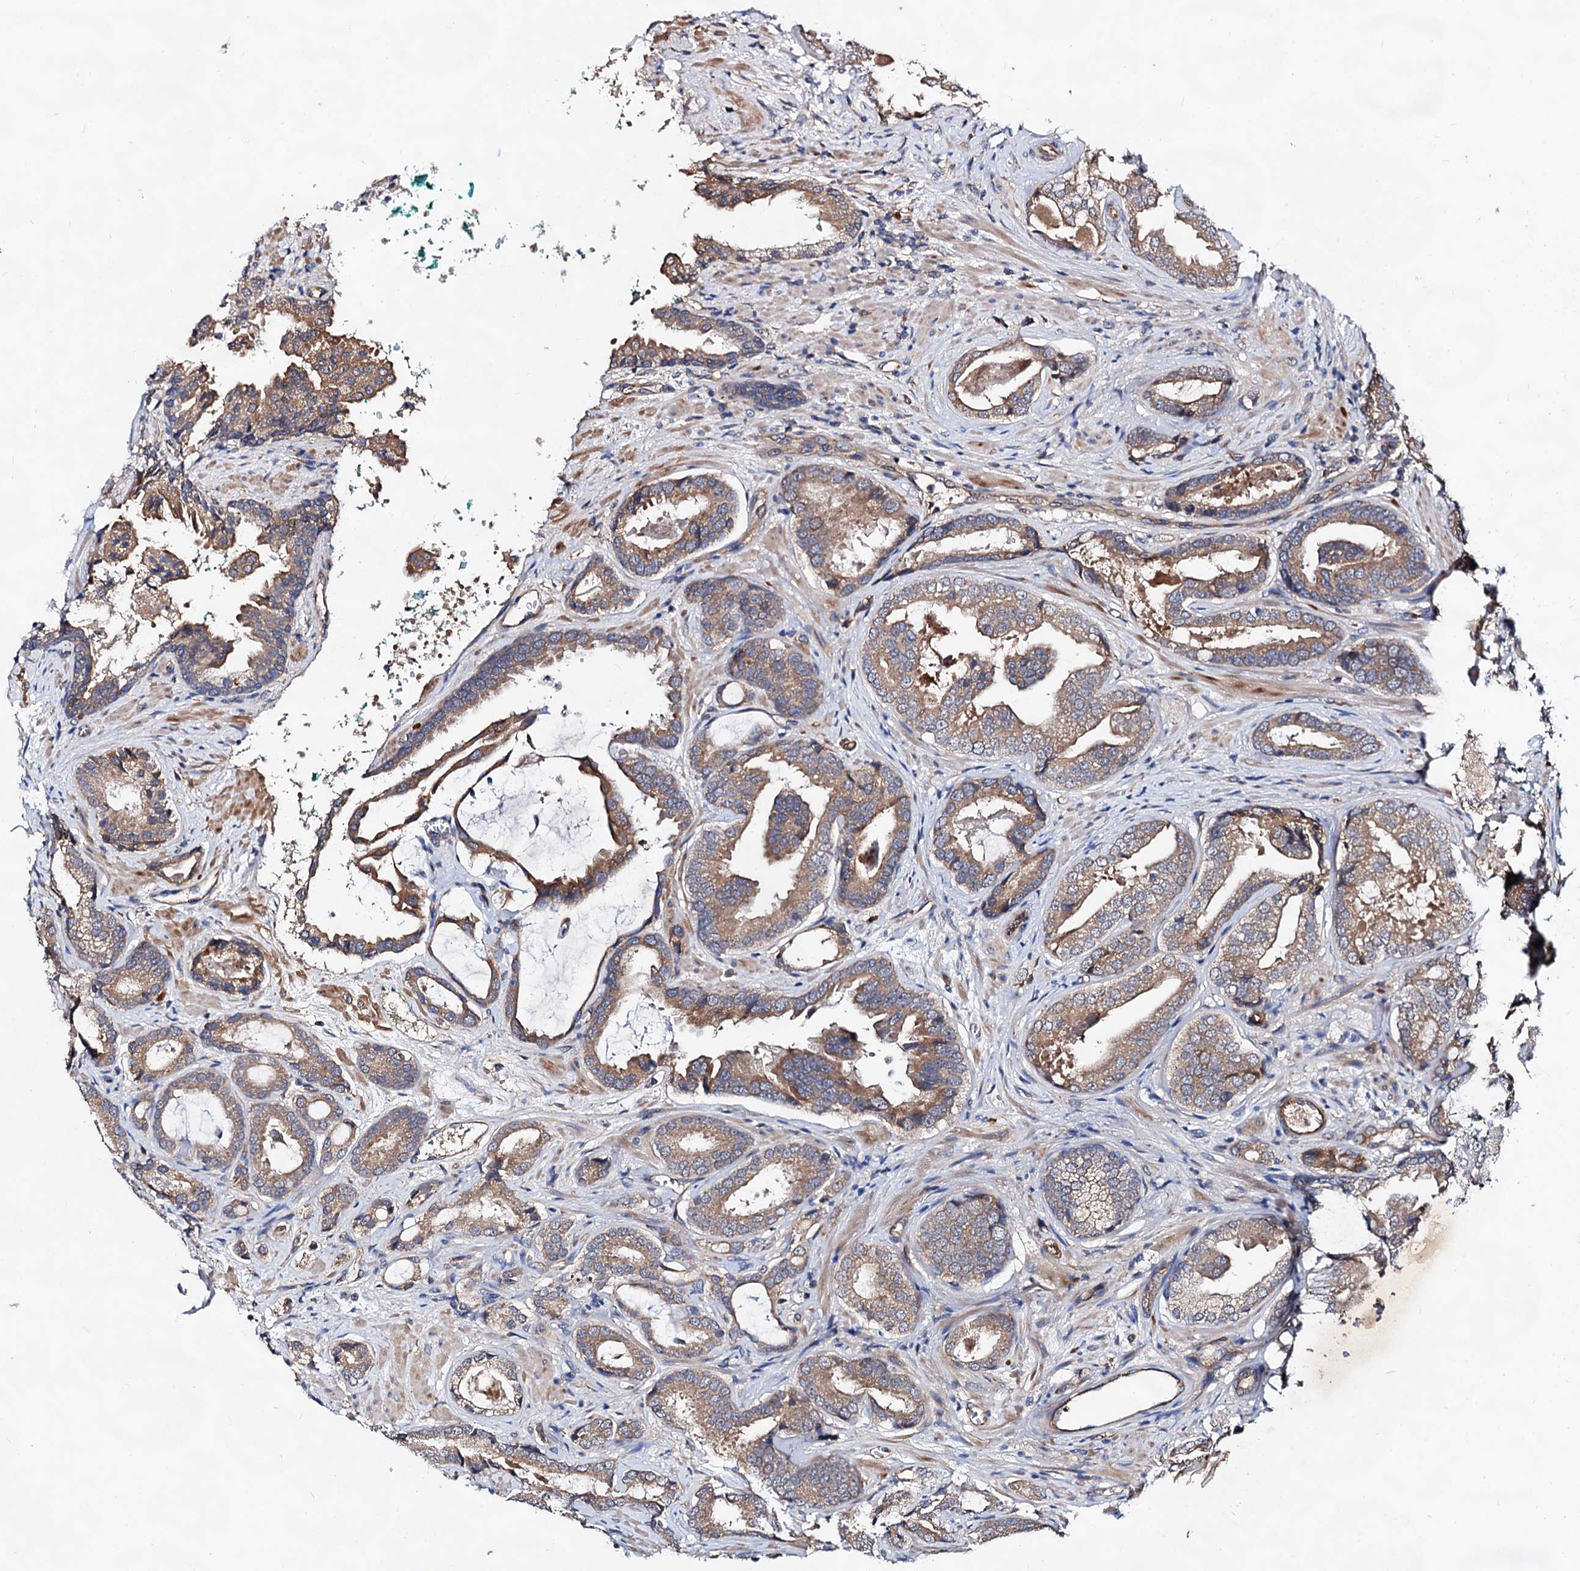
{"staining": {"intensity": "moderate", "quantity": ">75%", "location": "cytoplasmic/membranous"}, "tissue": "prostate cancer", "cell_type": "Tumor cells", "image_type": "cancer", "snomed": [{"axis": "morphology", "description": "Adenocarcinoma, High grade"}, {"axis": "topography", "description": "Prostate"}], "caption": "Immunohistochemical staining of human high-grade adenocarcinoma (prostate) reveals moderate cytoplasmic/membranous protein expression in approximately >75% of tumor cells. (IHC, brightfield microscopy, high magnification).", "gene": "TEX9", "patient": {"sex": "male", "age": 60}}